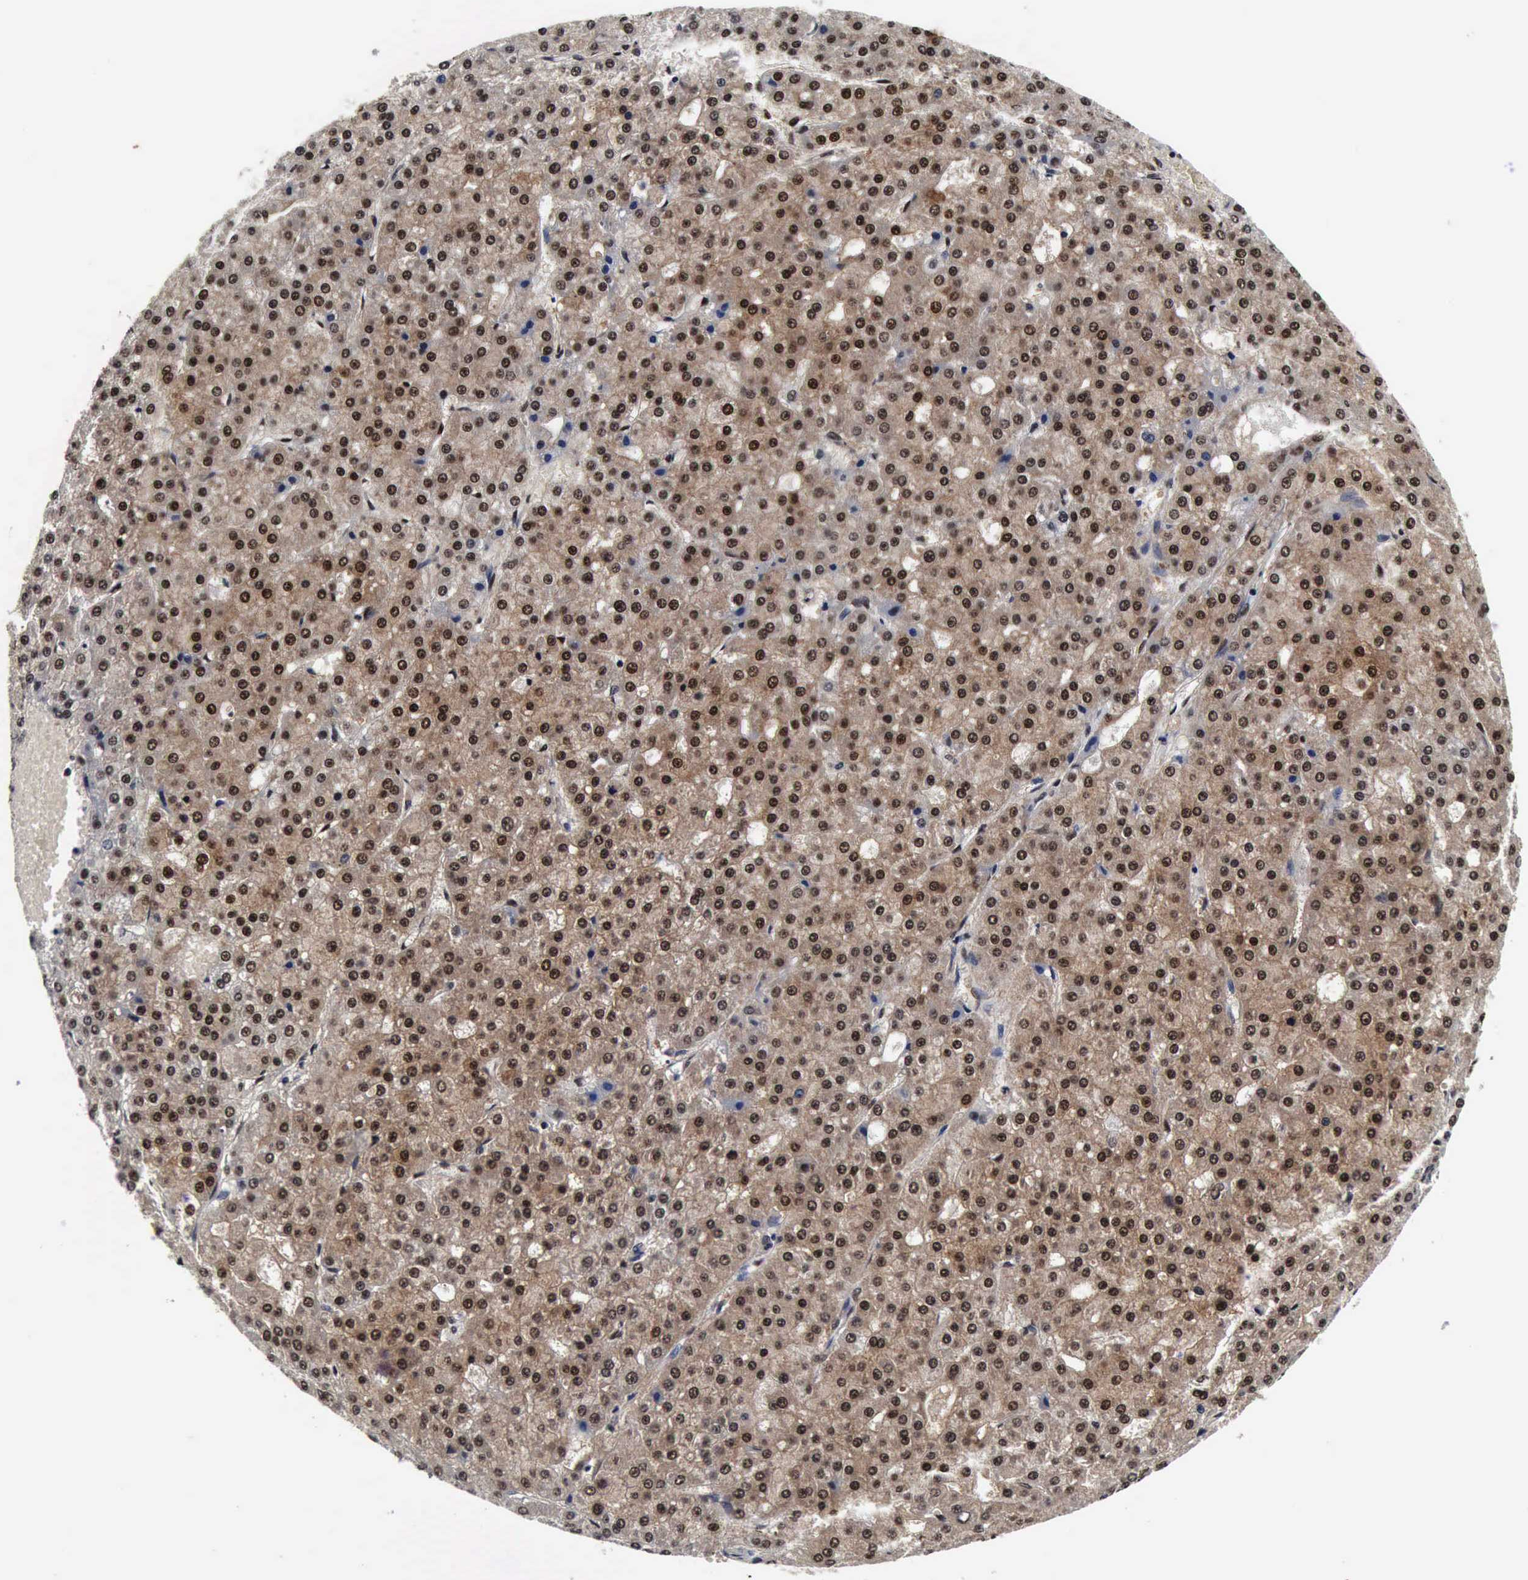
{"staining": {"intensity": "weak", "quantity": ">75%", "location": "cytoplasmic/membranous,nuclear"}, "tissue": "liver cancer", "cell_type": "Tumor cells", "image_type": "cancer", "snomed": [{"axis": "morphology", "description": "Carcinoma, Hepatocellular, NOS"}, {"axis": "topography", "description": "Liver"}], "caption": "IHC of human liver cancer reveals low levels of weak cytoplasmic/membranous and nuclear expression in approximately >75% of tumor cells.", "gene": "UBC", "patient": {"sex": "male", "age": 47}}